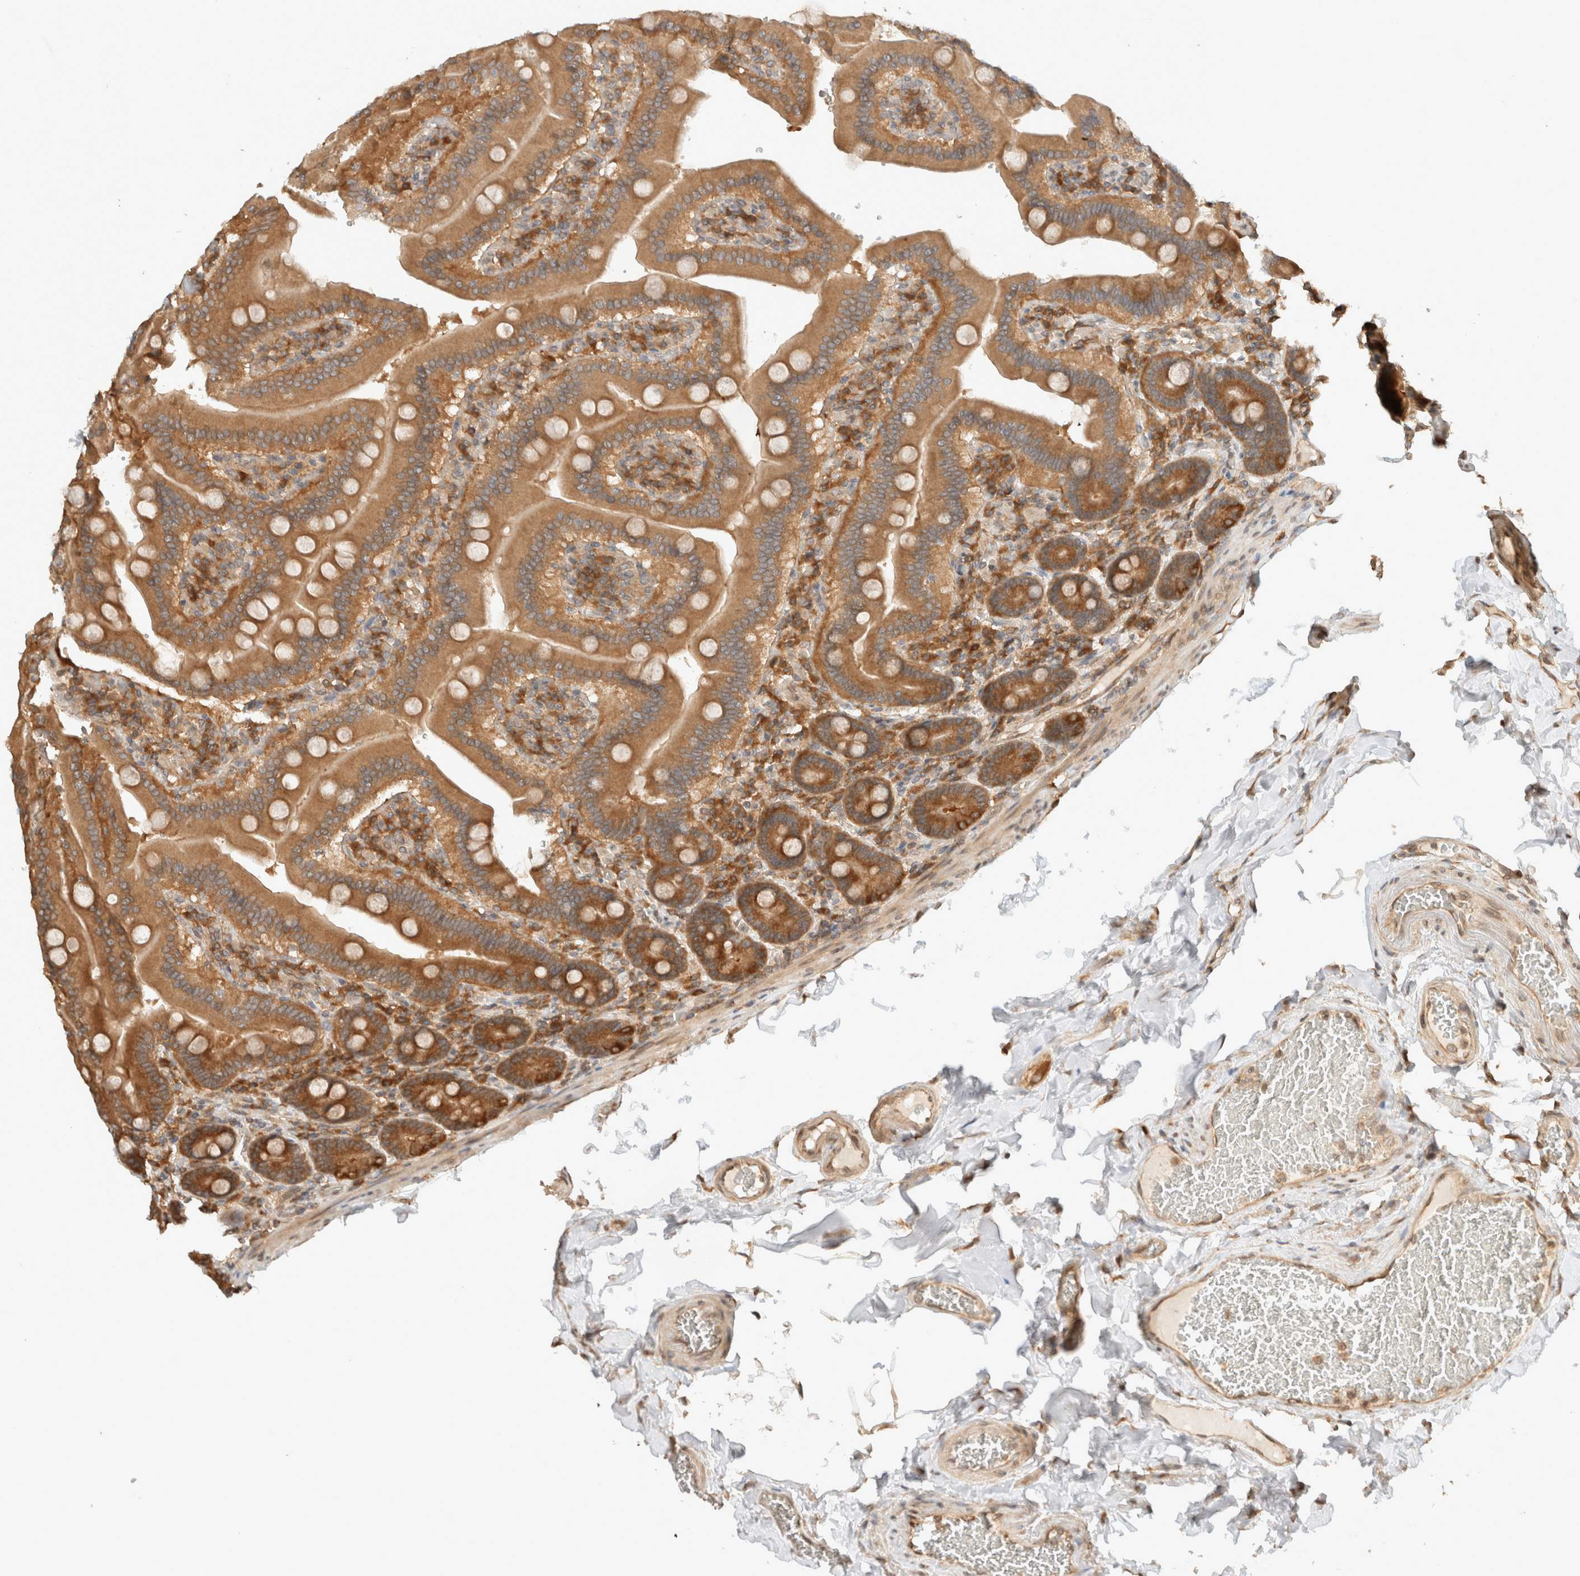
{"staining": {"intensity": "moderate", "quantity": ">75%", "location": "cytoplasmic/membranous"}, "tissue": "duodenum", "cell_type": "Glandular cells", "image_type": "normal", "snomed": [{"axis": "morphology", "description": "Normal tissue, NOS"}, {"axis": "topography", "description": "Duodenum"}], "caption": "Moderate cytoplasmic/membranous positivity for a protein is seen in approximately >75% of glandular cells of benign duodenum using immunohistochemistry.", "gene": "ARFGEF2", "patient": {"sex": "female", "age": 62}}